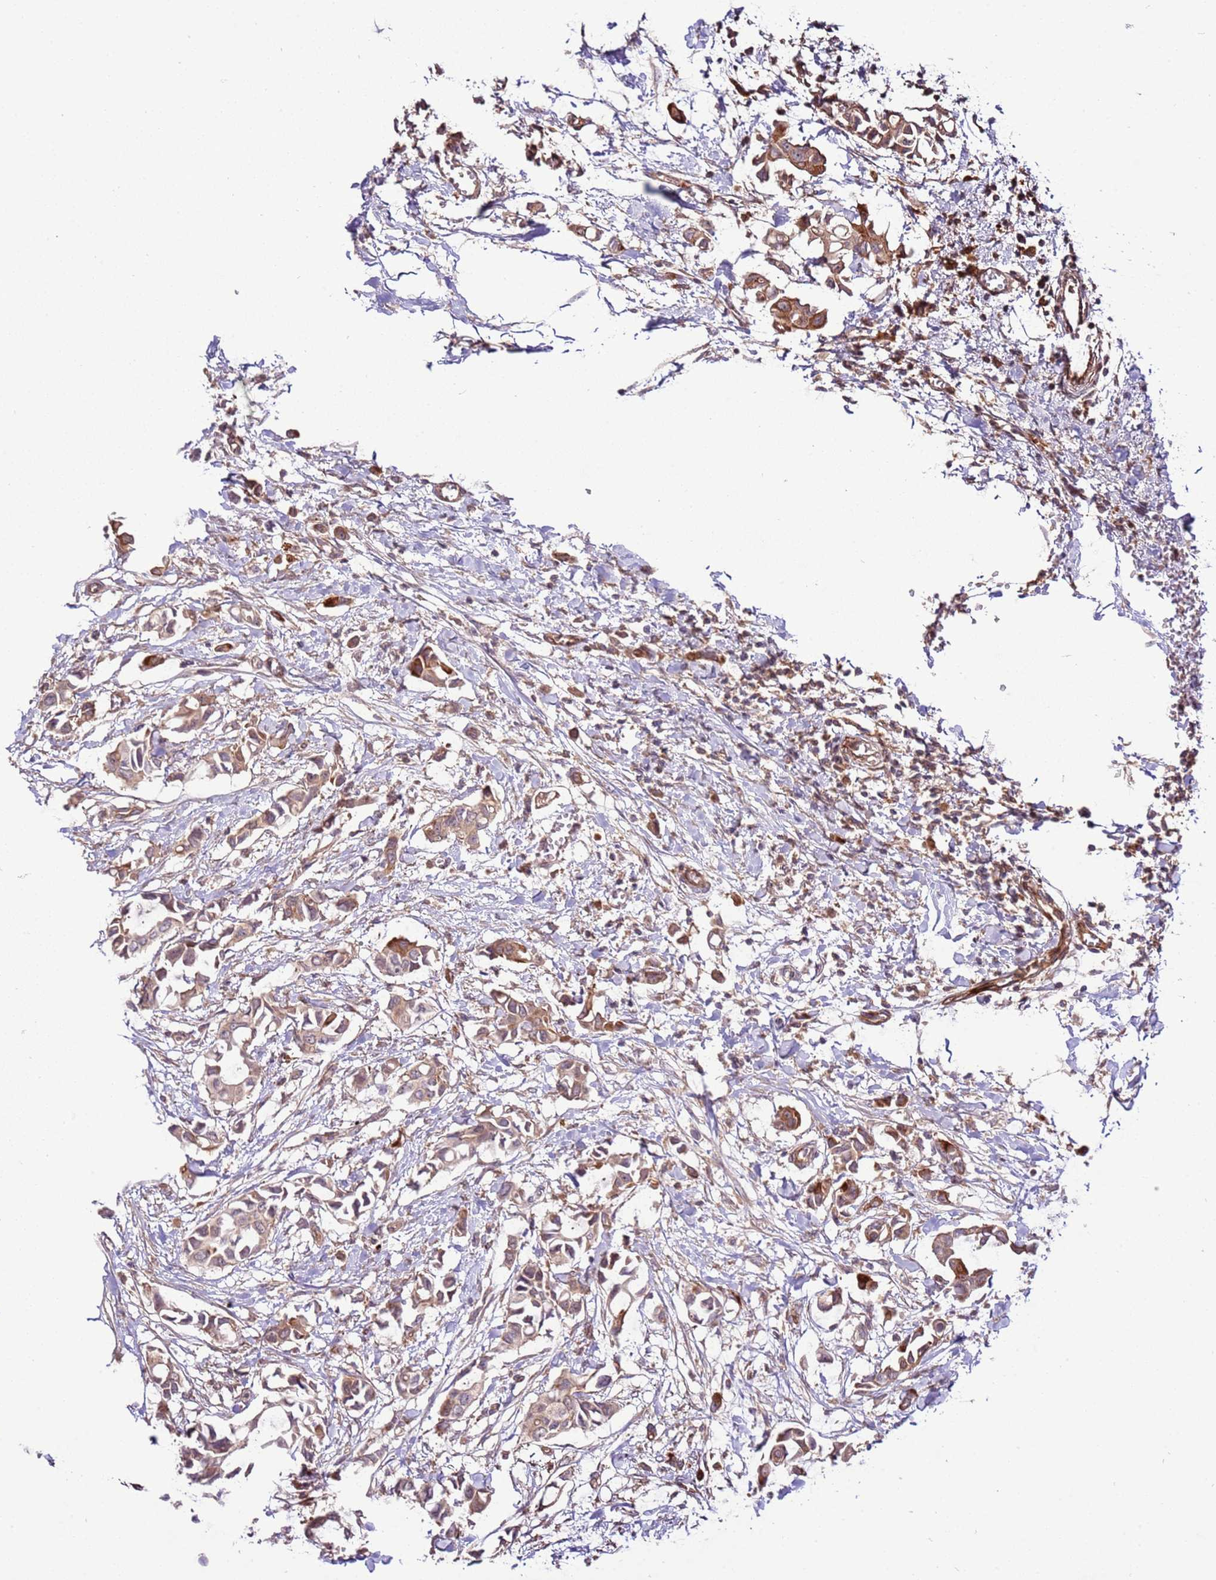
{"staining": {"intensity": "moderate", "quantity": "25%-75%", "location": "cytoplasmic/membranous"}, "tissue": "breast cancer", "cell_type": "Tumor cells", "image_type": "cancer", "snomed": [{"axis": "morphology", "description": "Duct carcinoma"}, {"axis": "topography", "description": "Breast"}], "caption": "Human infiltrating ductal carcinoma (breast) stained with a protein marker exhibits moderate staining in tumor cells.", "gene": "ZNF624", "patient": {"sex": "female", "age": 41}}